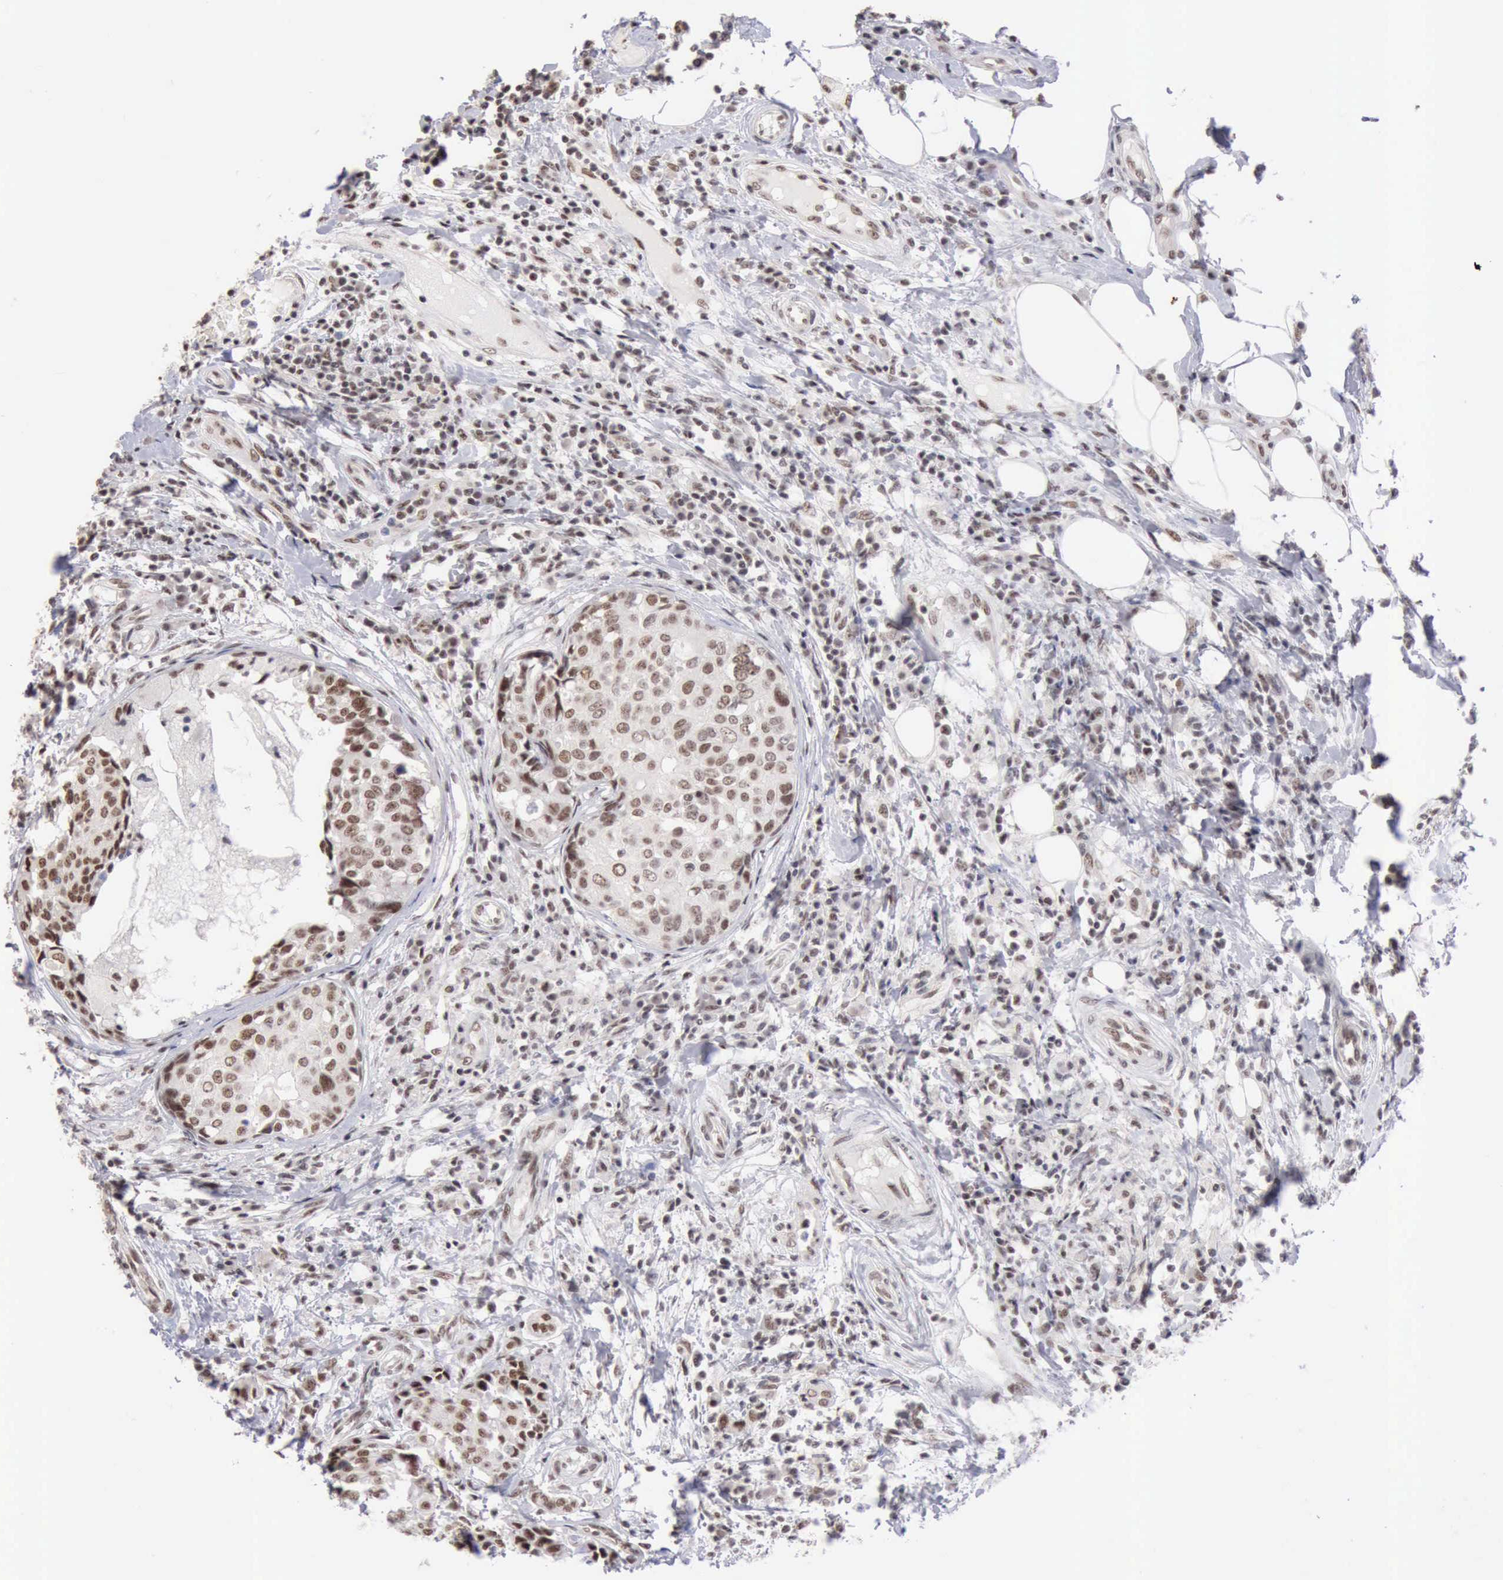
{"staining": {"intensity": "moderate", "quantity": ">75%", "location": "nuclear"}, "tissue": "breast cancer", "cell_type": "Tumor cells", "image_type": "cancer", "snomed": [{"axis": "morphology", "description": "Duct carcinoma"}, {"axis": "topography", "description": "Breast"}], "caption": "Immunohistochemical staining of breast infiltrating ductal carcinoma reveals medium levels of moderate nuclear protein positivity in about >75% of tumor cells.", "gene": "TAF1", "patient": {"sex": "female", "age": 27}}